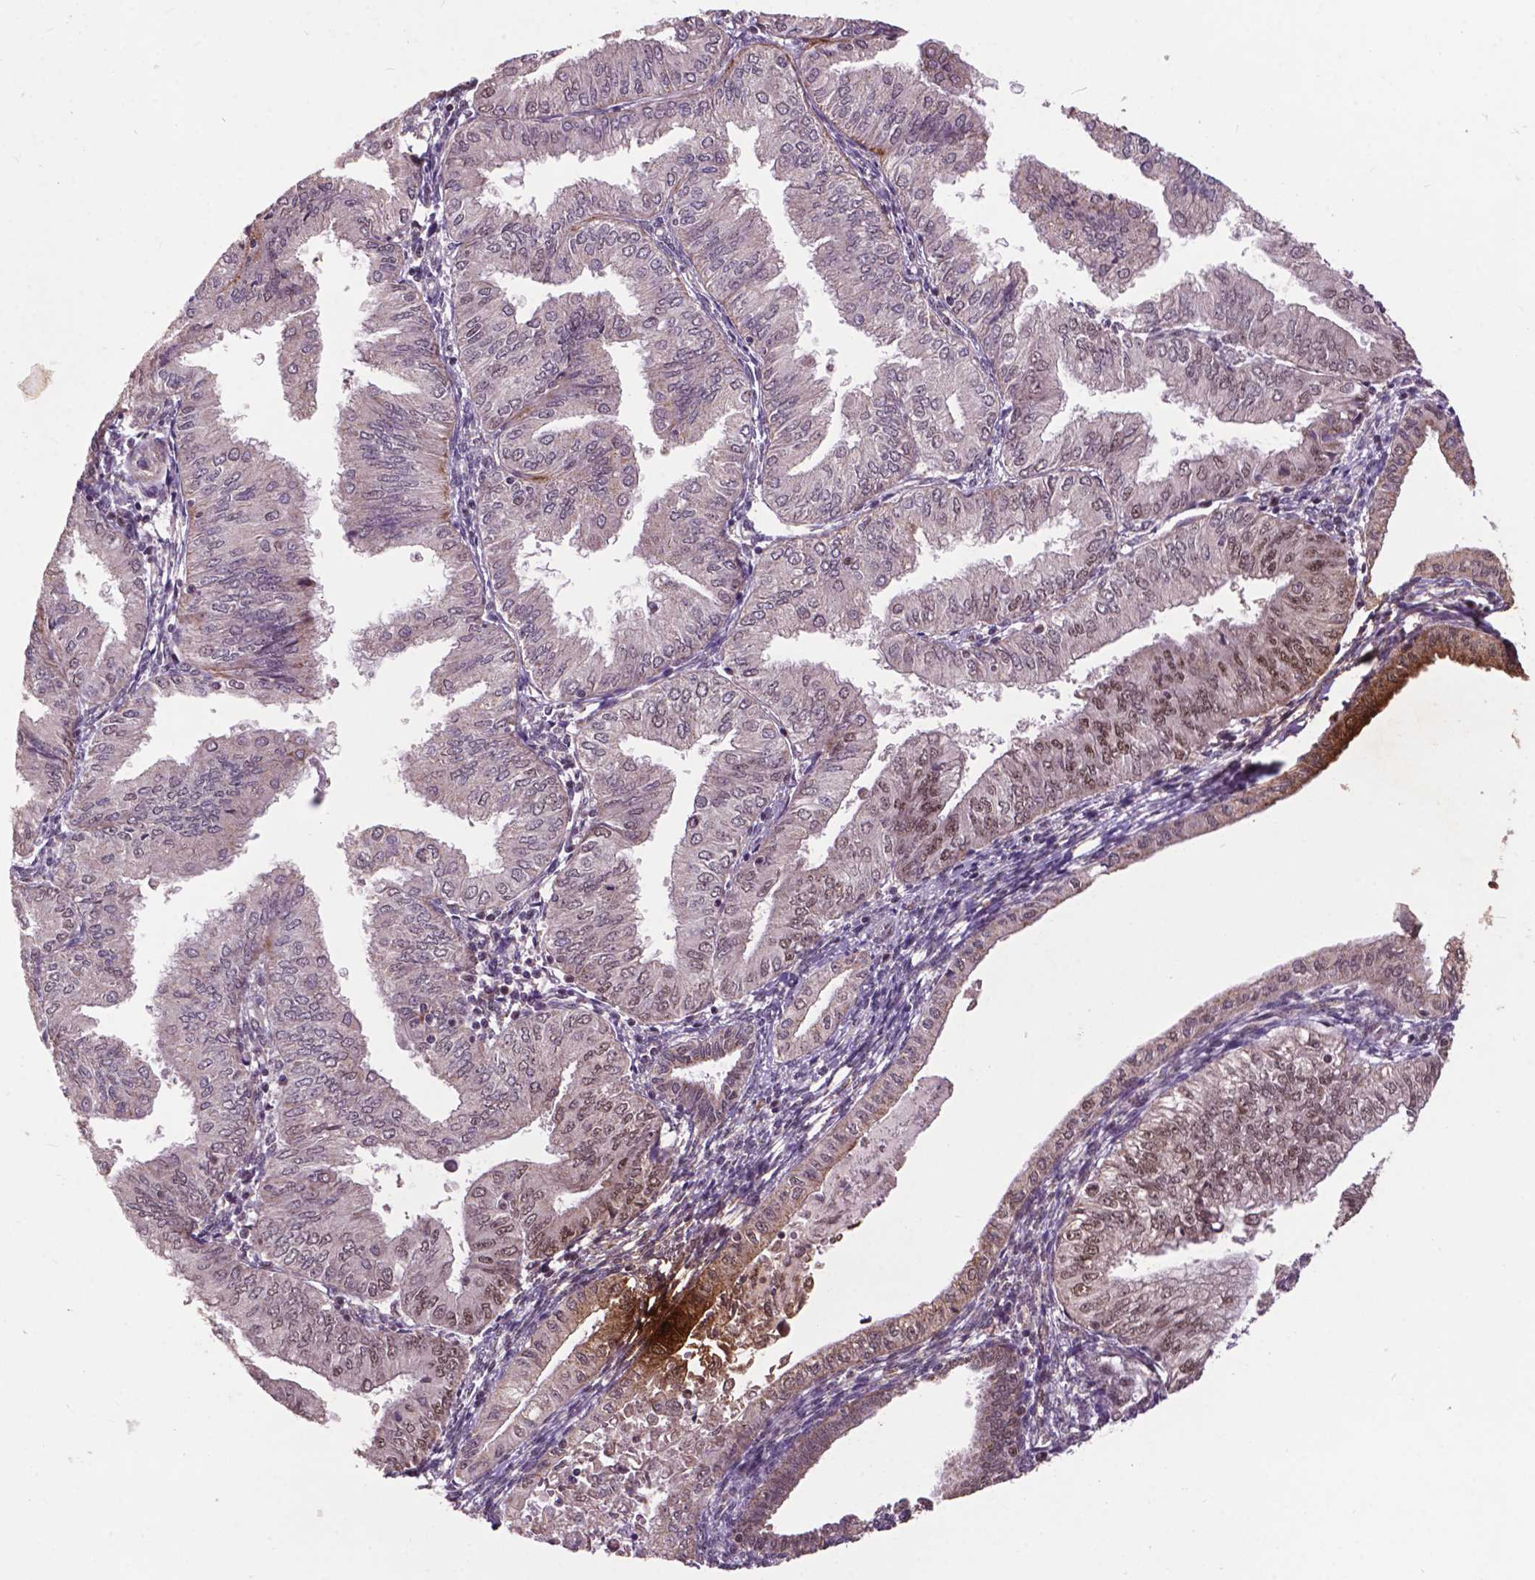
{"staining": {"intensity": "moderate", "quantity": "25%-75%", "location": "nuclear"}, "tissue": "endometrial cancer", "cell_type": "Tumor cells", "image_type": "cancer", "snomed": [{"axis": "morphology", "description": "Adenocarcinoma, NOS"}, {"axis": "topography", "description": "Endometrium"}], "caption": "The micrograph displays staining of endometrial adenocarcinoma, revealing moderate nuclear protein staining (brown color) within tumor cells.", "gene": "MSH2", "patient": {"sex": "female", "age": 53}}